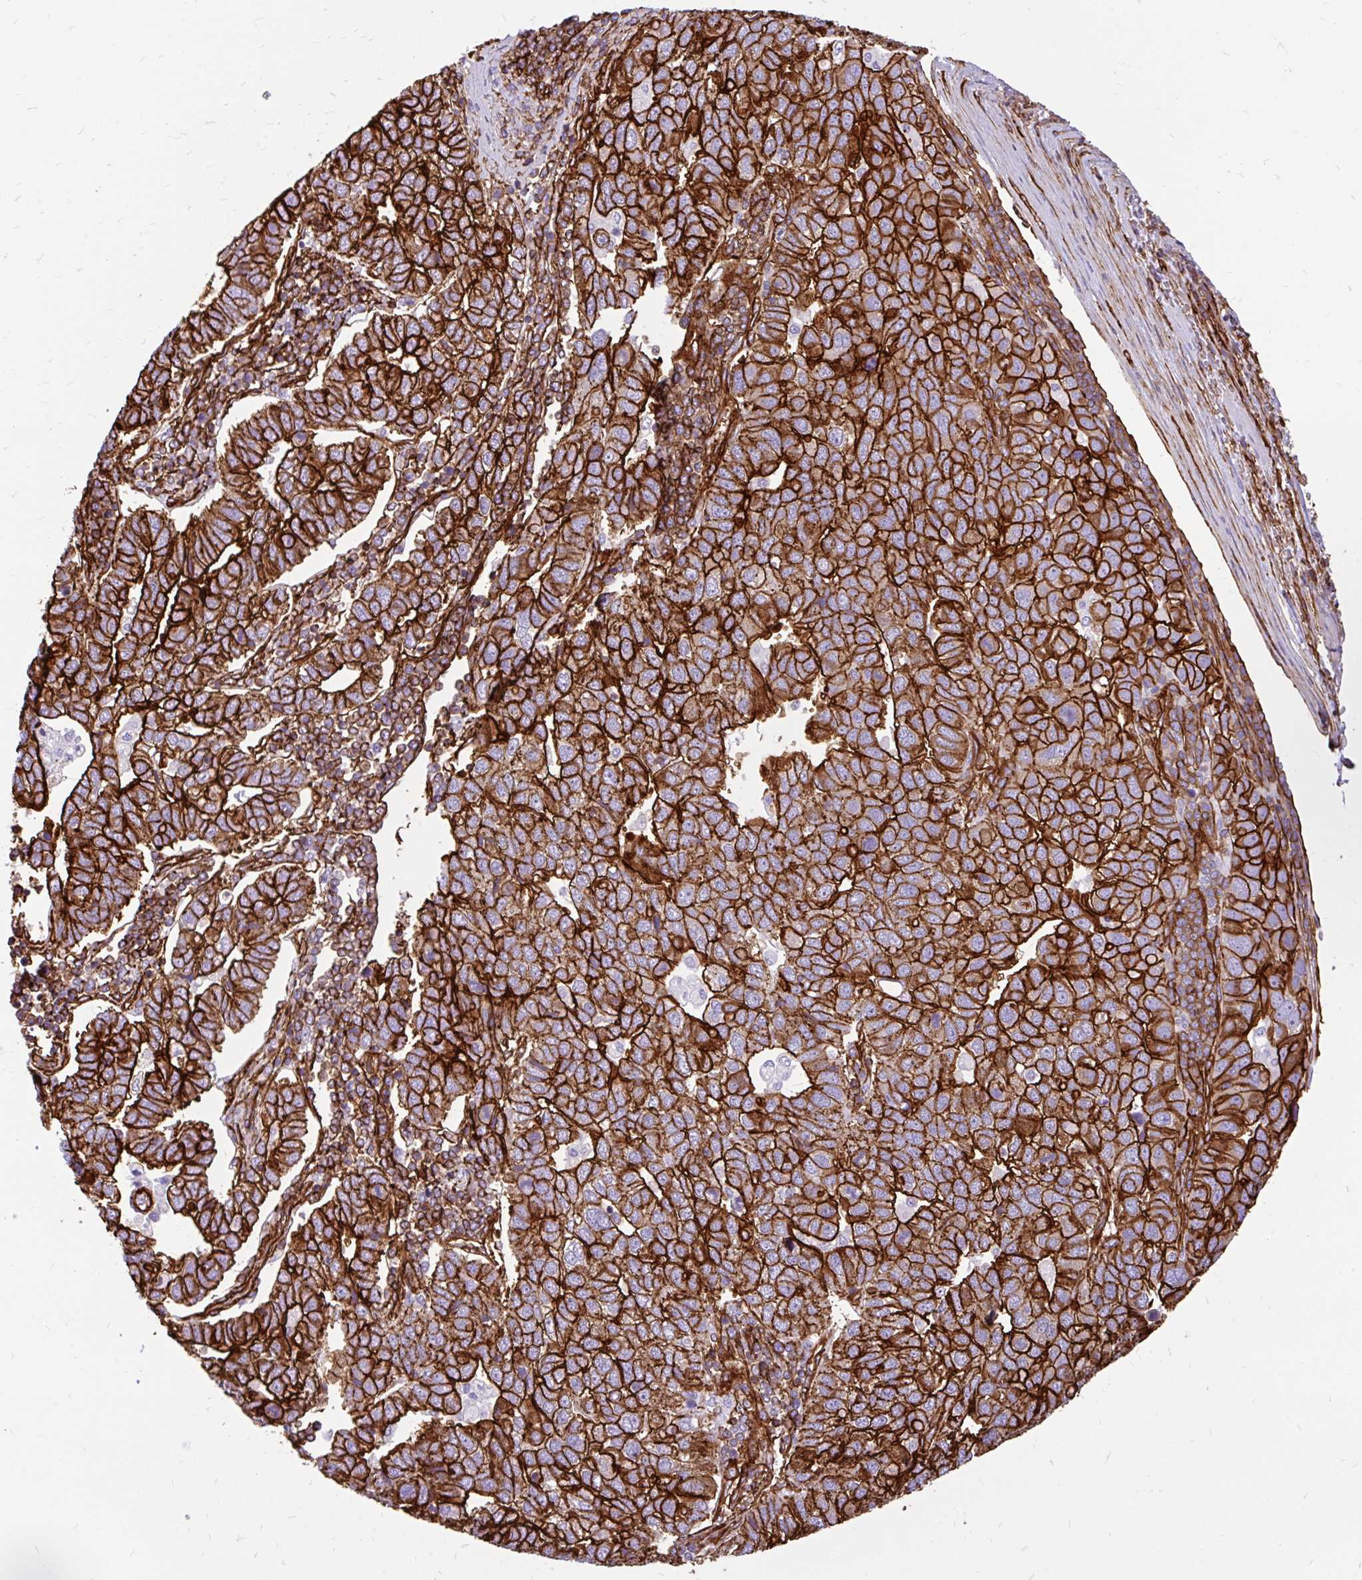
{"staining": {"intensity": "strong", "quantity": ">75%", "location": "cytoplasmic/membranous"}, "tissue": "pancreatic cancer", "cell_type": "Tumor cells", "image_type": "cancer", "snomed": [{"axis": "morphology", "description": "Adenocarcinoma, NOS"}, {"axis": "topography", "description": "Pancreas"}], "caption": "This micrograph shows immunohistochemistry (IHC) staining of adenocarcinoma (pancreatic), with high strong cytoplasmic/membranous positivity in about >75% of tumor cells.", "gene": "MAP1LC3B", "patient": {"sex": "female", "age": 61}}